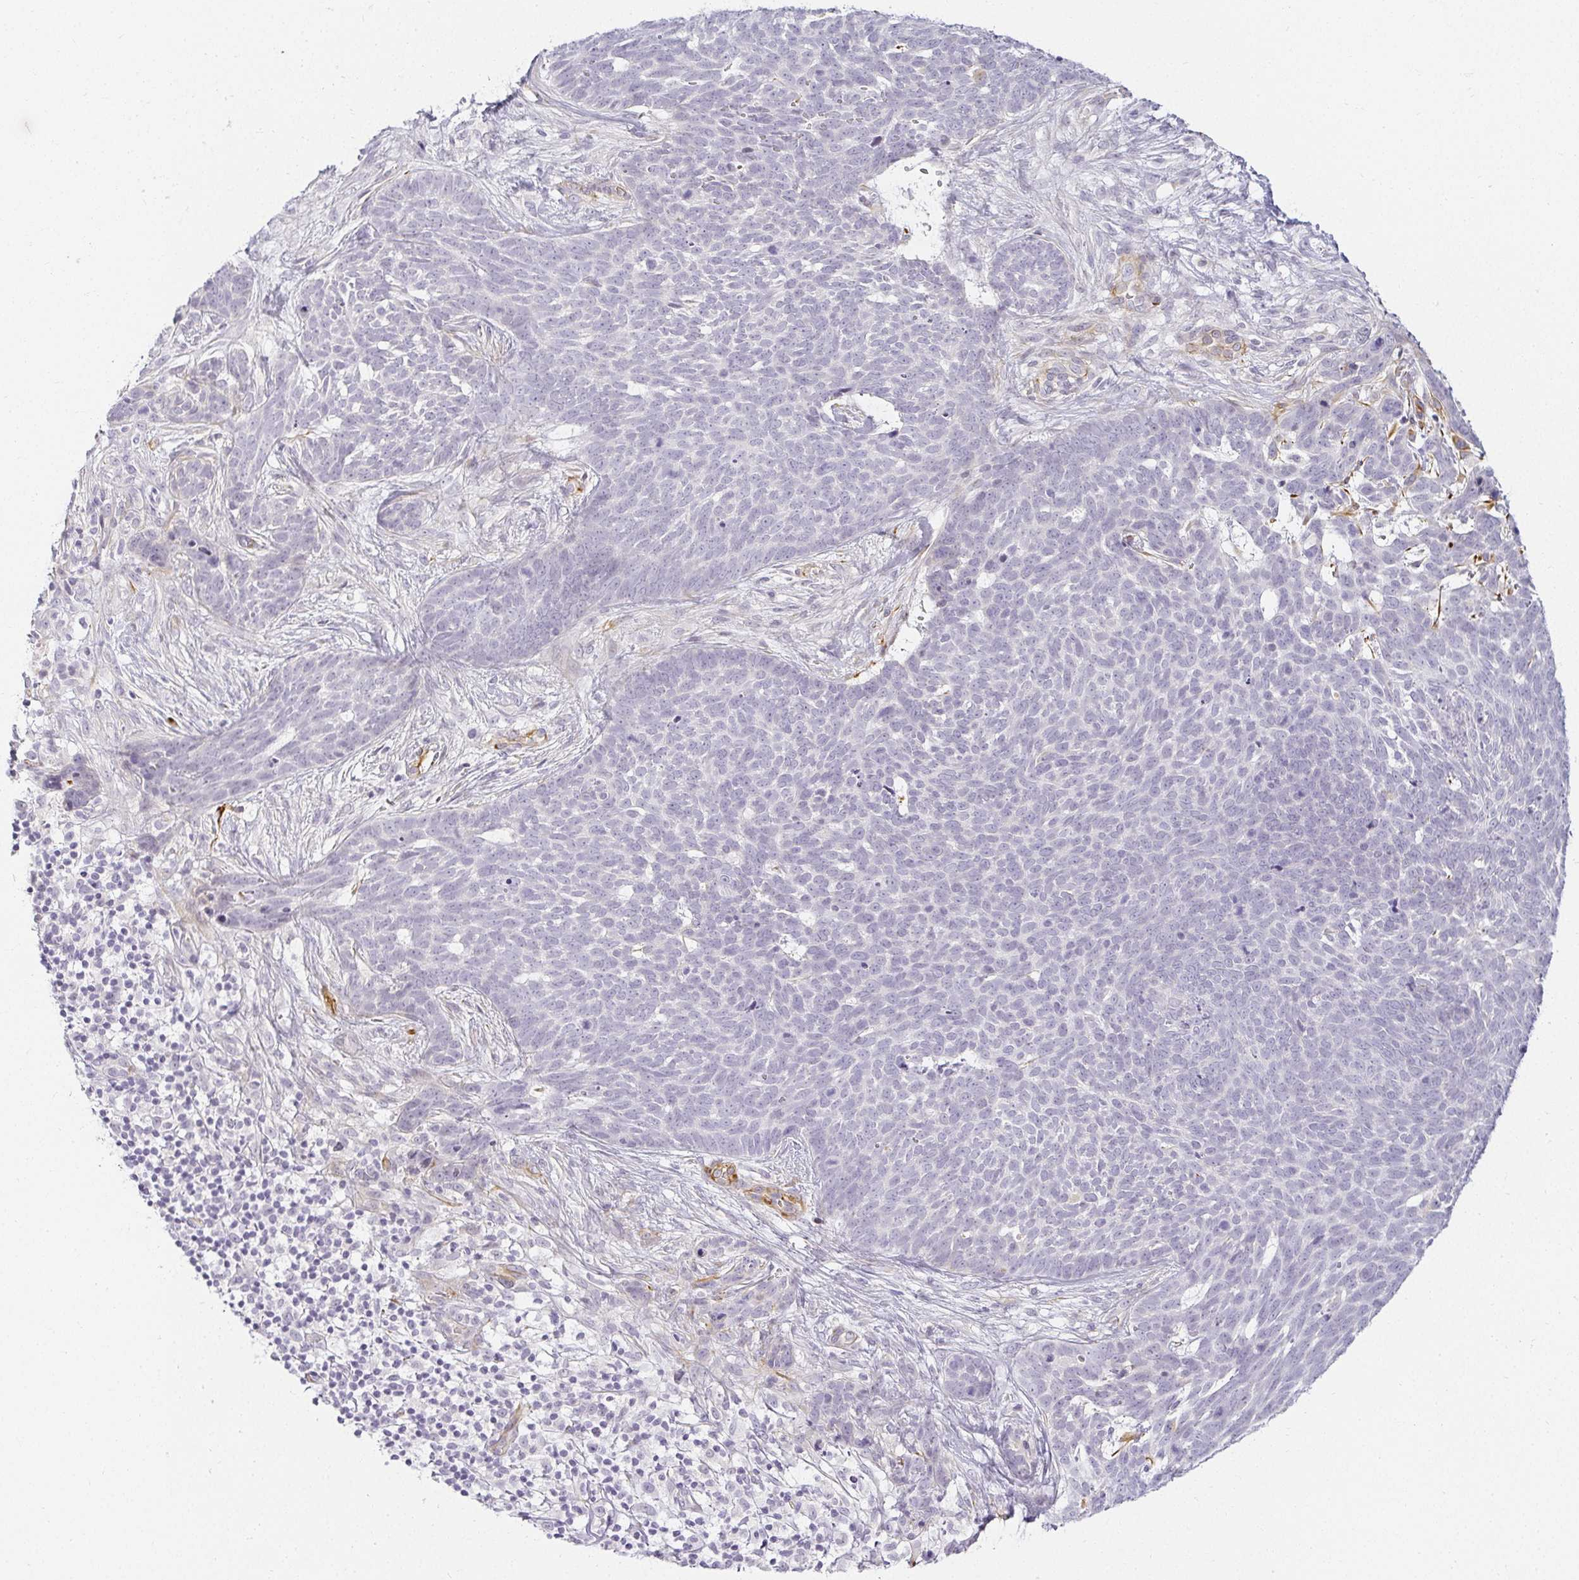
{"staining": {"intensity": "negative", "quantity": "none", "location": "none"}, "tissue": "skin cancer", "cell_type": "Tumor cells", "image_type": "cancer", "snomed": [{"axis": "morphology", "description": "Basal cell carcinoma"}, {"axis": "topography", "description": "Skin"}], "caption": "Histopathology image shows no significant protein expression in tumor cells of skin basal cell carcinoma.", "gene": "ACAN", "patient": {"sex": "female", "age": 78}}